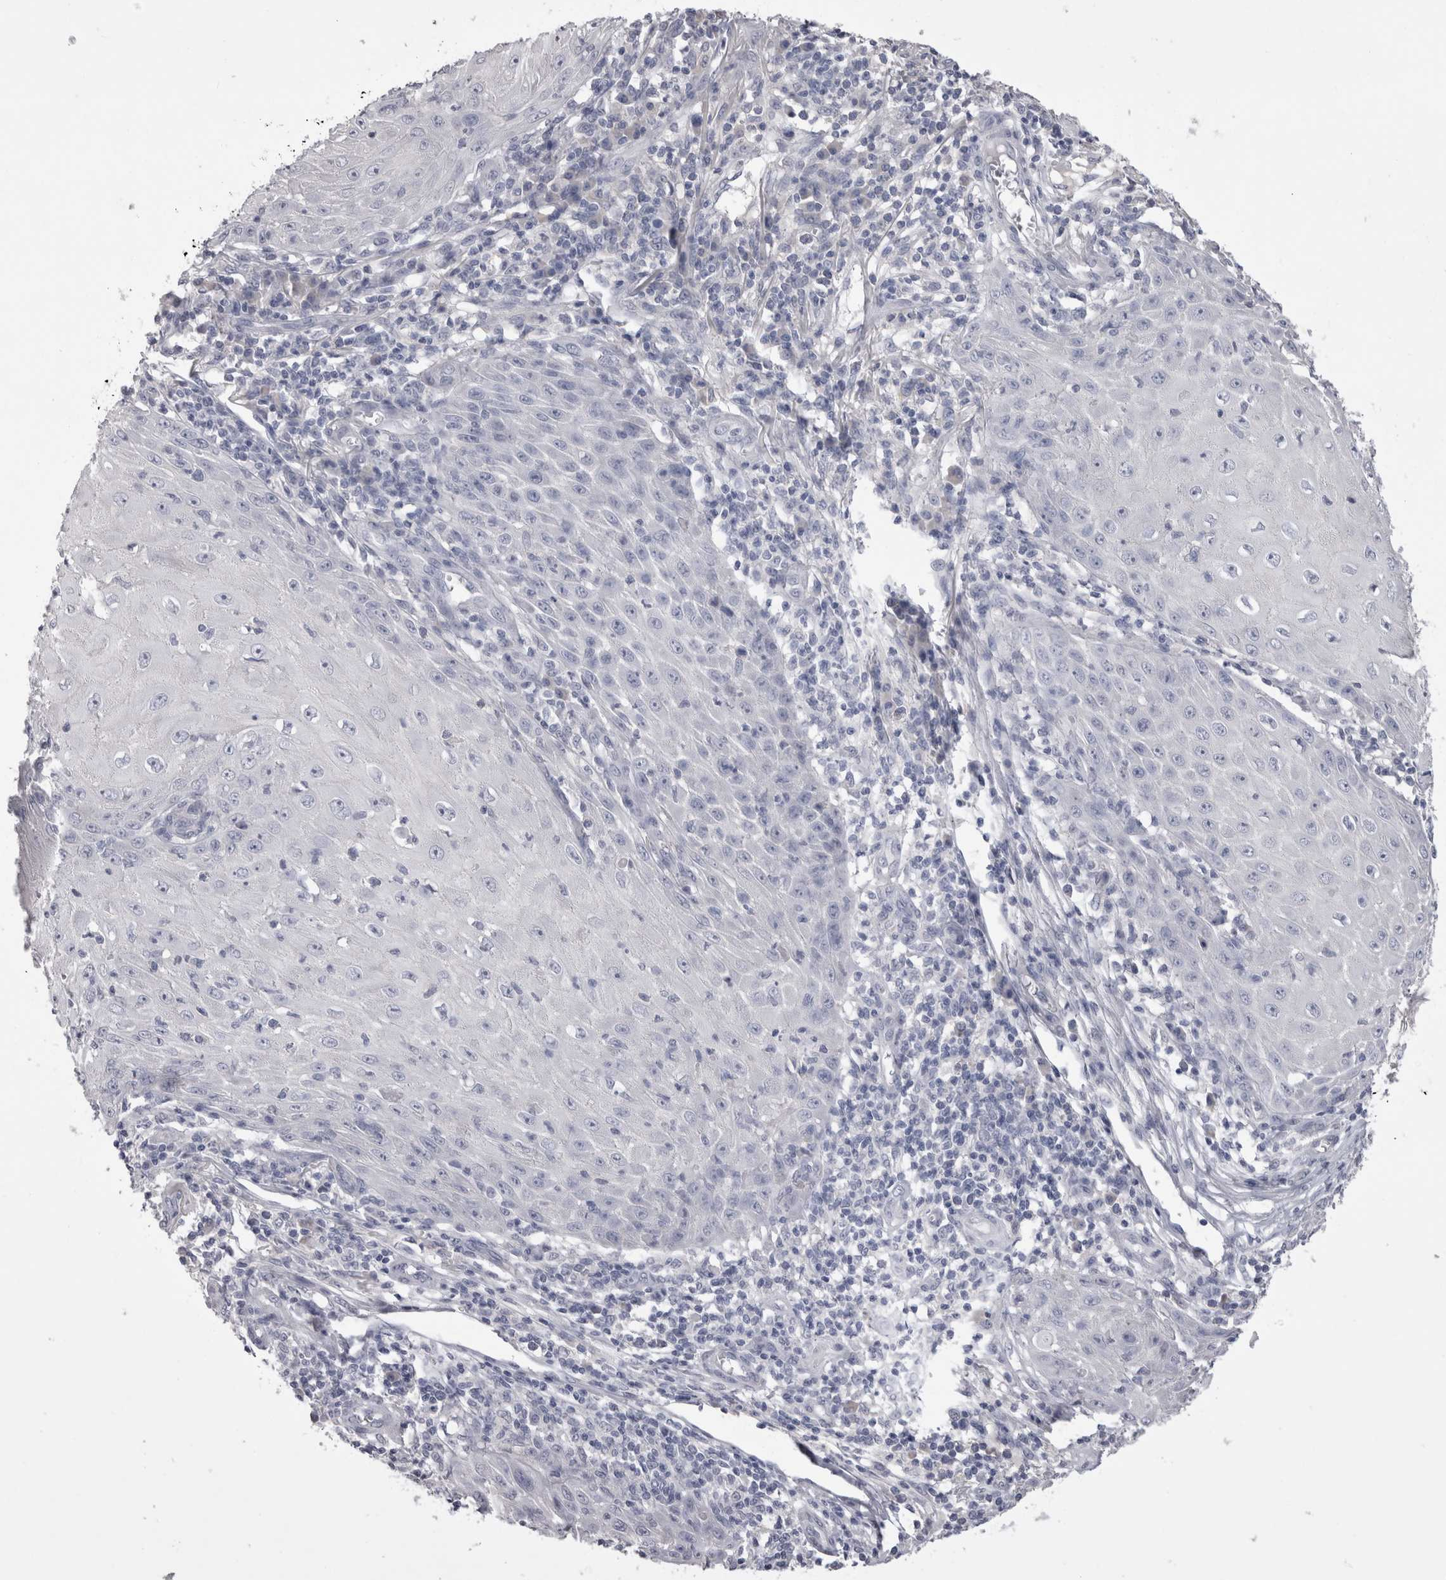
{"staining": {"intensity": "negative", "quantity": "none", "location": "none"}, "tissue": "skin cancer", "cell_type": "Tumor cells", "image_type": "cancer", "snomed": [{"axis": "morphology", "description": "Squamous cell carcinoma, NOS"}, {"axis": "topography", "description": "Skin"}], "caption": "This histopathology image is of skin cancer stained with IHC to label a protein in brown with the nuclei are counter-stained blue. There is no staining in tumor cells.", "gene": "ADAM2", "patient": {"sex": "female", "age": 73}}